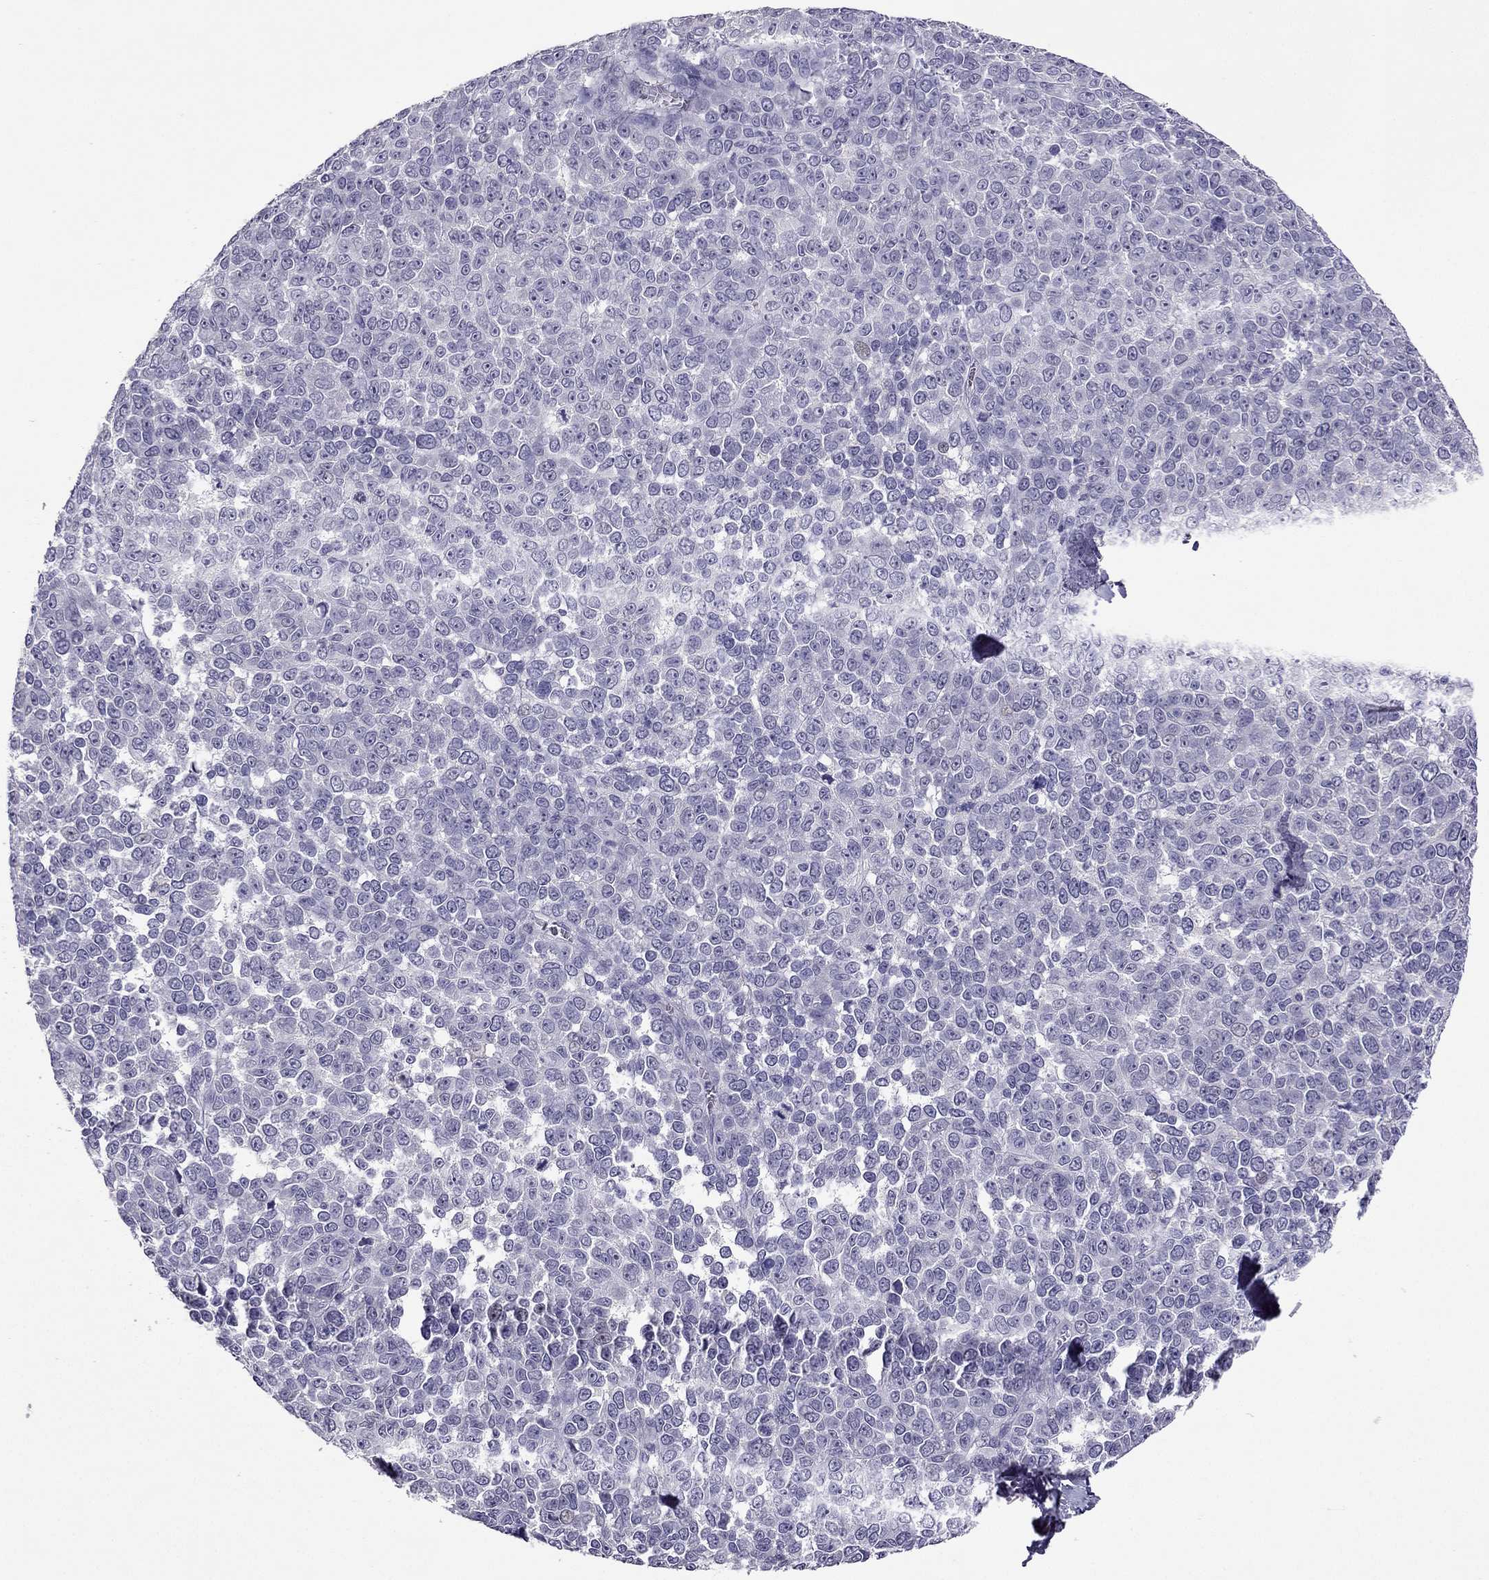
{"staining": {"intensity": "negative", "quantity": "none", "location": "none"}, "tissue": "melanoma", "cell_type": "Tumor cells", "image_type": "cancer", "snomed": [{"axis": "morphology", "description": "Malignant melanoma, NOS"}, {"axis": "topography", "description": "Skin"}], "caption": "Protein analysis of malignant melanoma exhibits no significant positivity in tumor cells.", "gene": "RHO", "patient": {"sex": "female", "age": 95}}